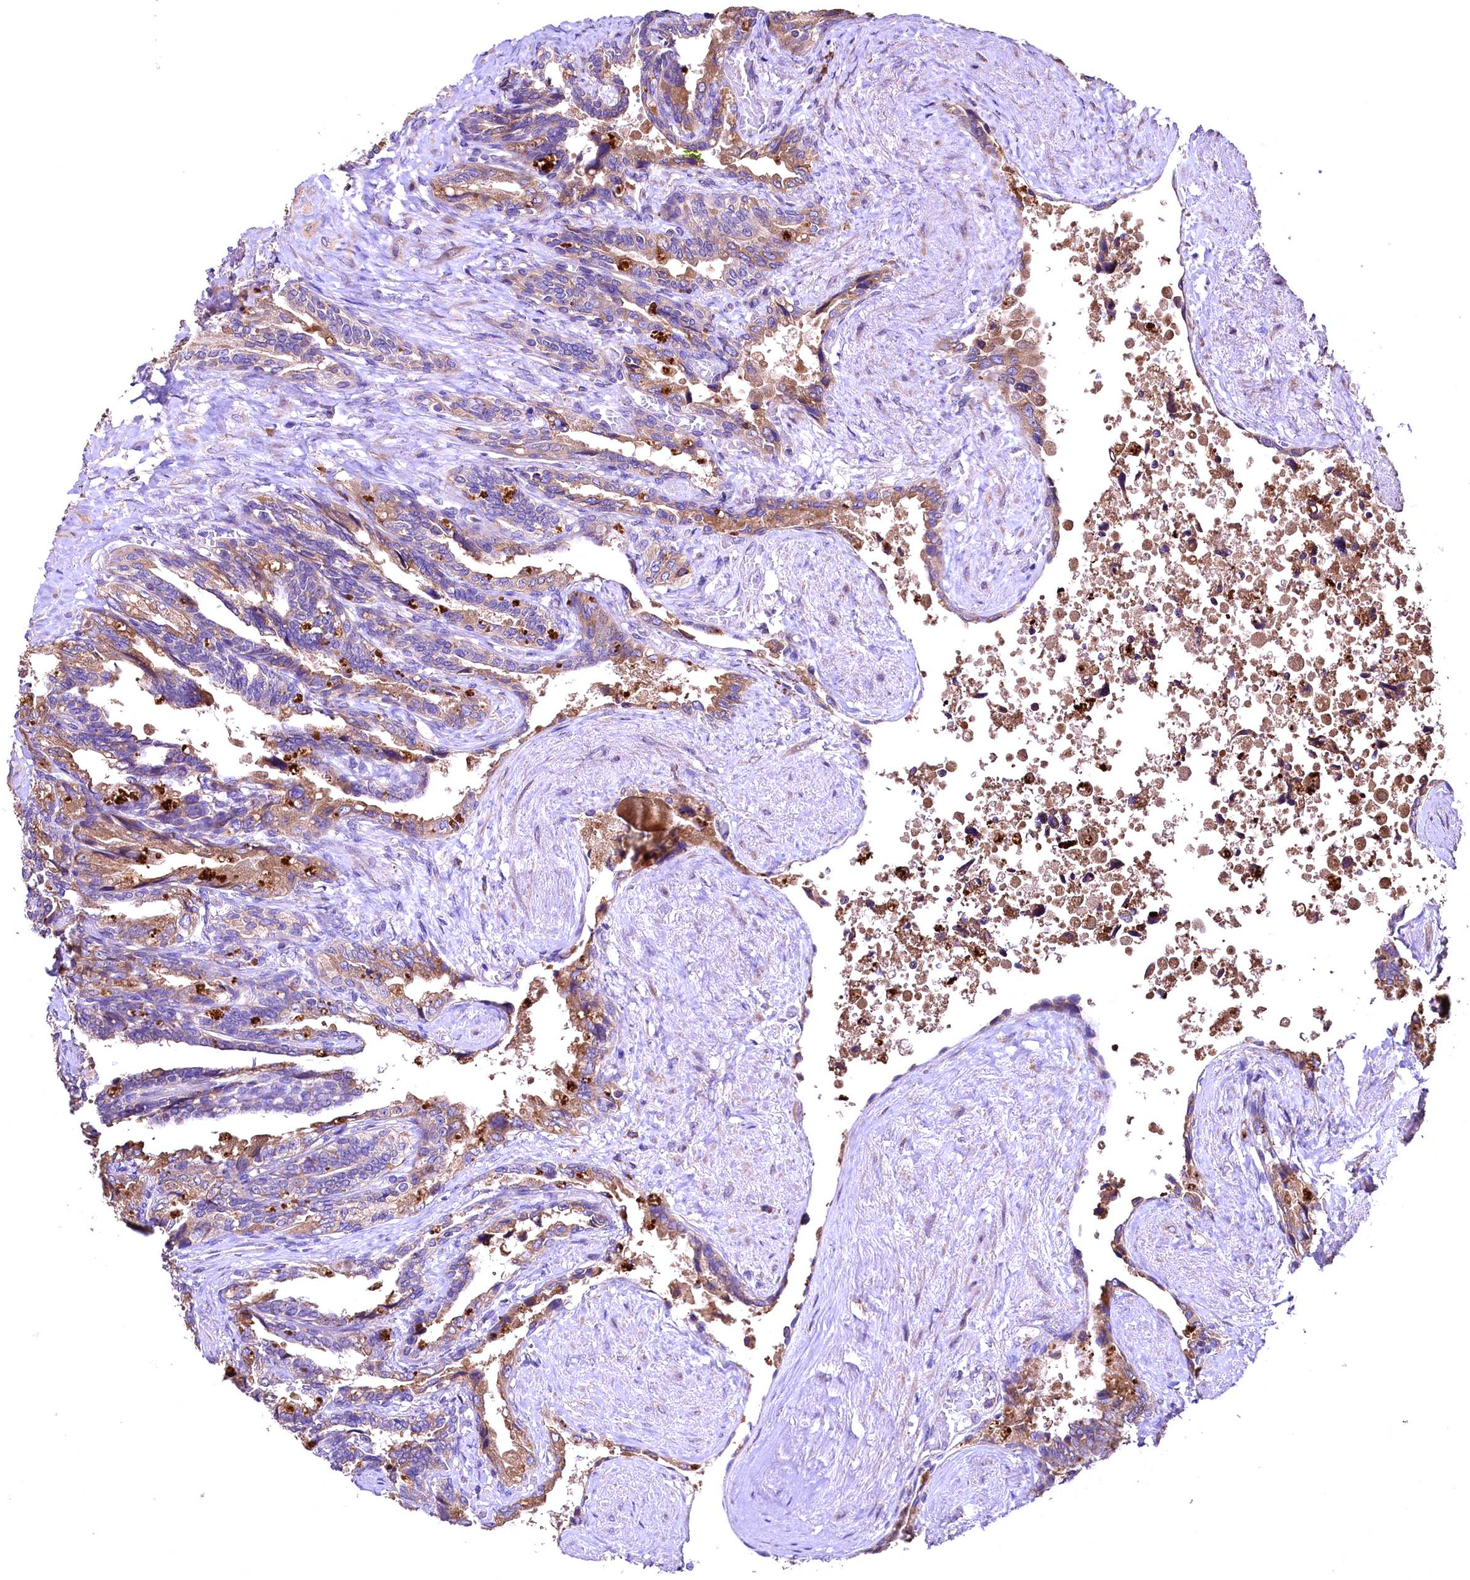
{"staining": {"intensity": "moderate", "quantity": "25%-75%", "location": "cytoplasmic/membranous"}, "tissue": "seminal vesicle", "cell_type": "Glandular cells", "image_type": "normal", "snomed": [{"axis": "morphology", "description": "Normal tissue, NOS"}, {"axis": "topography", "description": "Seminal veicle"}, {"axis": "topography", "description": "Peripheral nerve tissue"}], "caption": "DAB (3,3'-diaminobenzidine) immunohistochemical staining of benign seminal vesicle demonstrates moderate cytoplasmic/membranous protein positivity in about 25%-75% of glandular cells.", "gene": "ENKD1", "patient": {"sex": "male", "age": 60}}